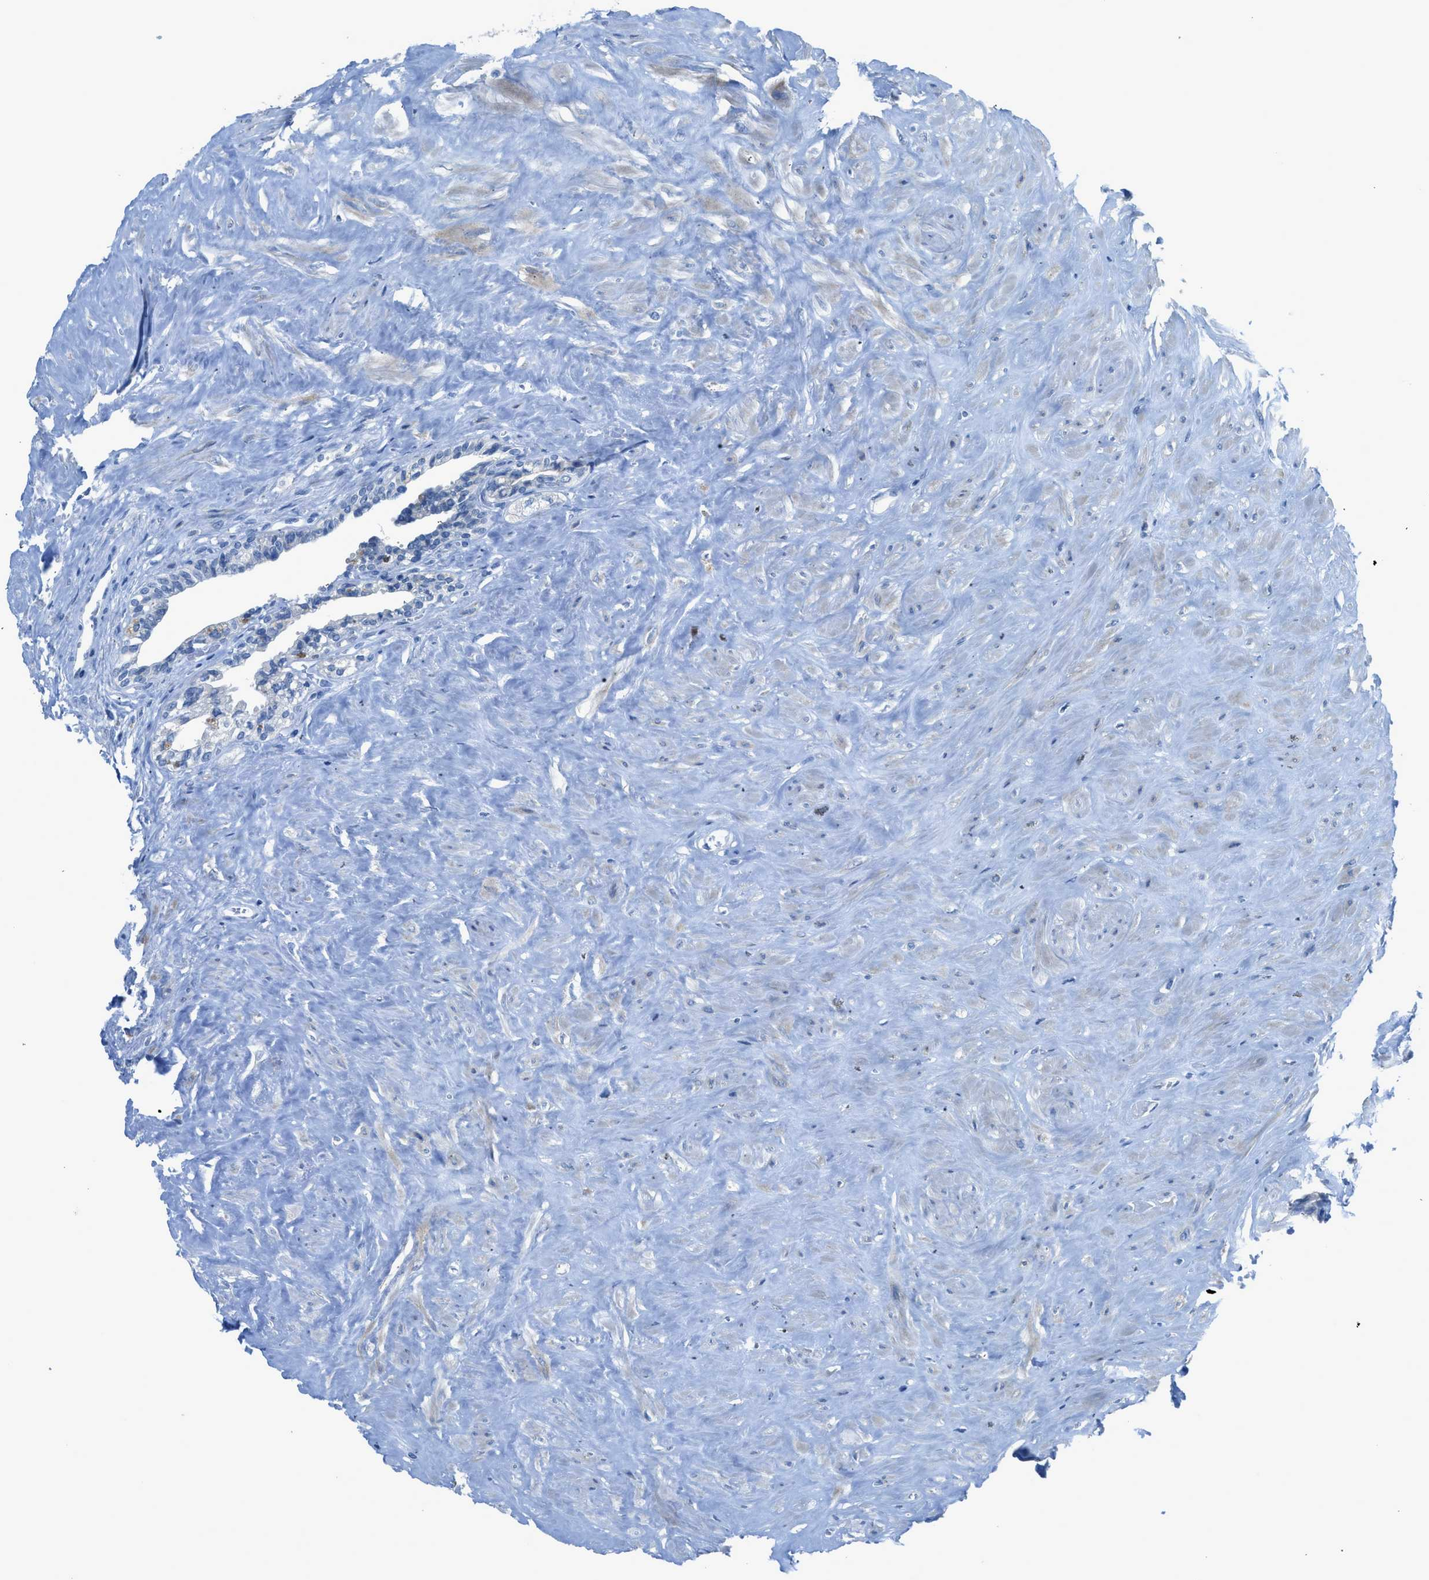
{"staining": {"intensity": "negative", "quantity": "none", "location": "none"}, "tissue": "seminal vesicle", "cell_type": "Glandular cells", "image_type": "normal", "snomed": [{"axis": "morphology", "description": "Normal tissue, NOS"}, {"axis": "topography", "description": "Seminal veicle"}], "caption": "Immunohistochemistry of normal seminal vesicle displays no positivity in glandular cells.", "gene": "ACAN", "patient": {"sex": "male", "age": 63}}